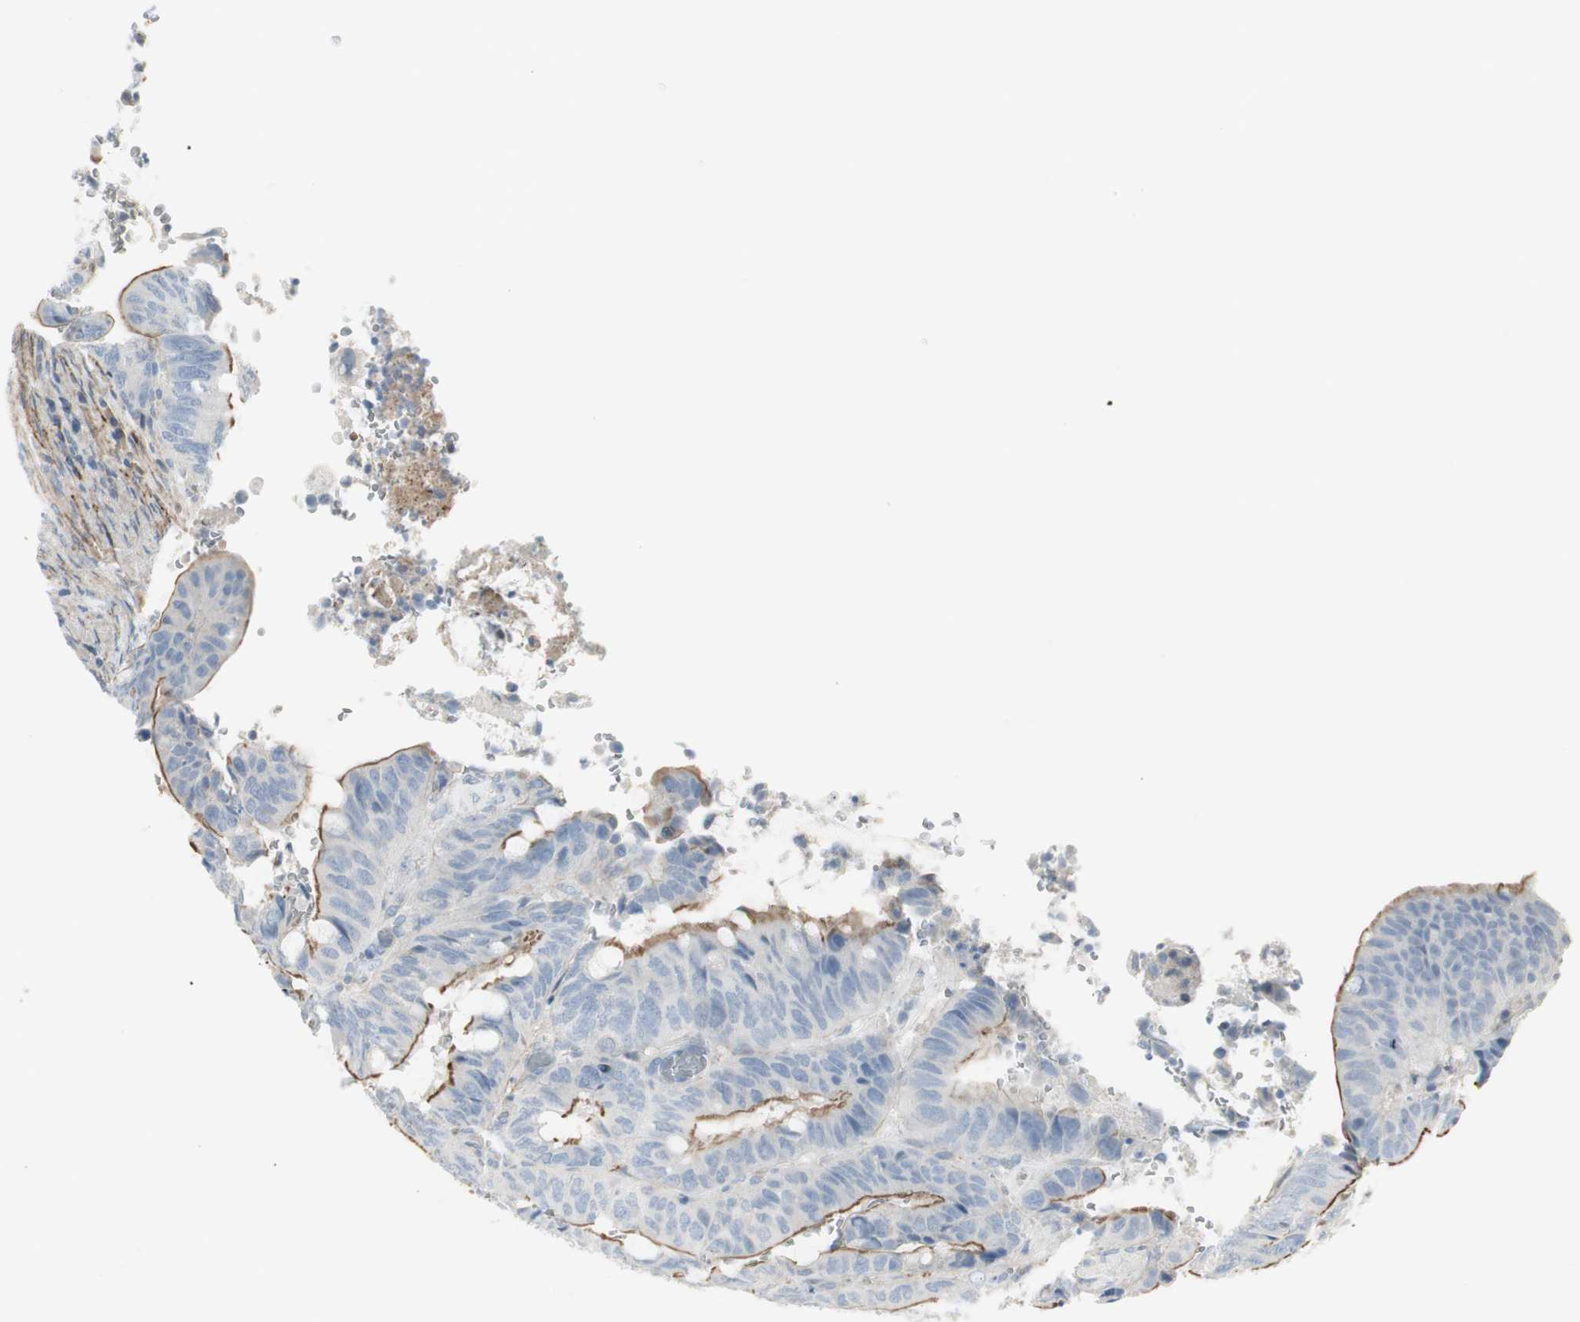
{"staining": {"intensity": "moderate", "quantity": "<25%", "location": "cytoplasmic/membranous"}, "tissue": "colorectal cancer", "cell_type": "Tumor cells", "image_type": "cancer", "snomed": [{"axis": "morphology", "description": "Normal tissue, NOS"}, {"axis": "morphology", "description": "Adenocarcinoma, NOS"}, {"axis": "topography", "description": "Rectum"}, {"axis": "topography", "description": "Peripheral nerve tissue"}], "caption": "Adenocarcinoma (colorectal) tissue displays moderate cytoplasmic/membranous expression in about <25% of tumor cells, visualized by immunohistochemistry.", "gene": "CACNA2D1", "patient": {"sex": "male", "age": 92}}